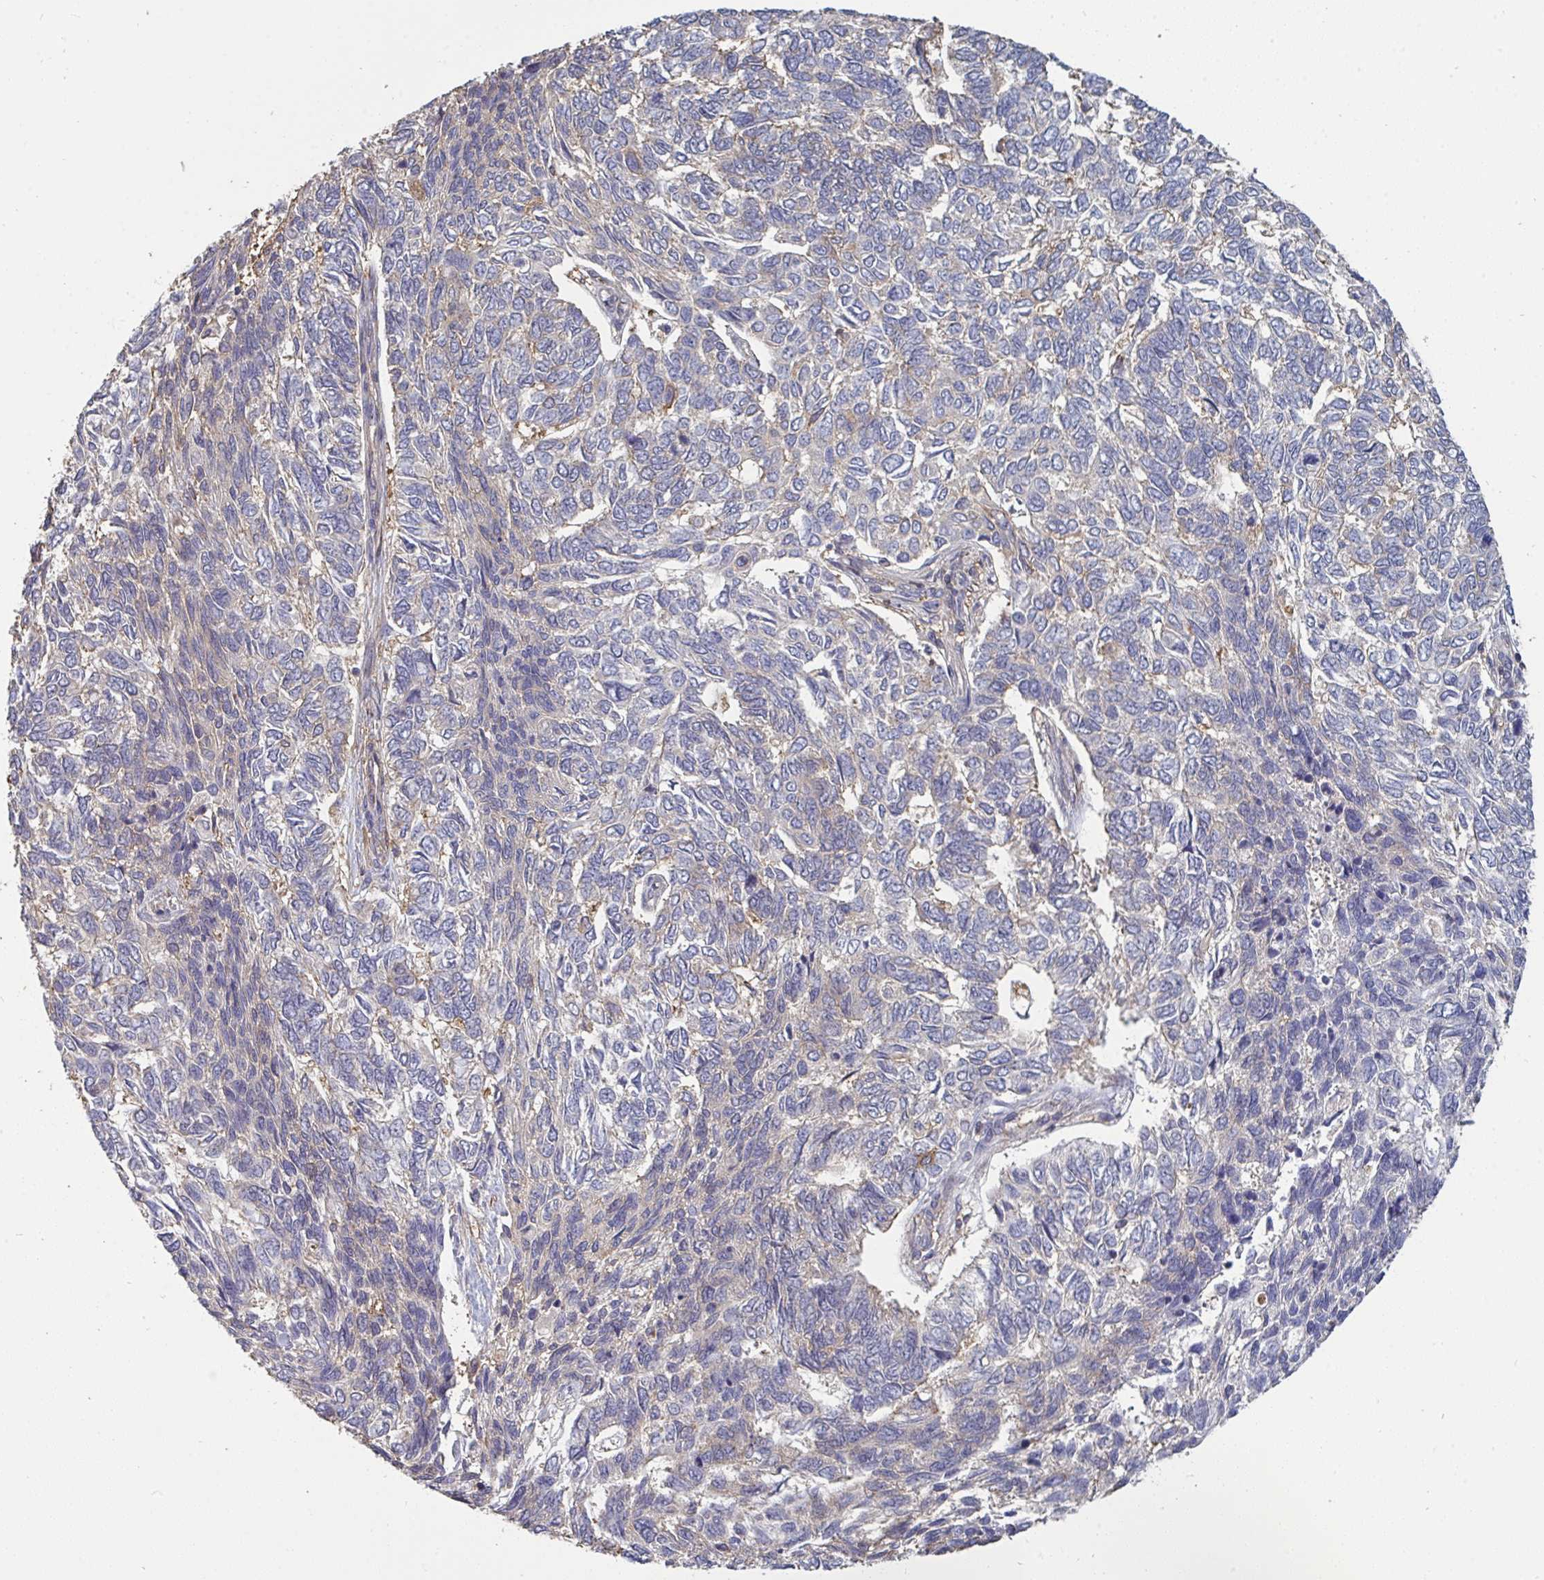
{"staining": {"intensity": "negative", "quantity": "none", "location": "none"}, "tissue": "skin cancer", "cell_type": "Tumor cells", "image_type": "cancer", "snomed": [{"axis": "morphology", "description": "Basal cell carcinoma"}, {"axis": "topography", "description": "Skin"}], "caption": "High magnification brightfield microscopy of basal cell carcinoma (skin) stained with DAB (3,3'-diaminobenzidine) (brown) and counterstained with hematoxylin (blue): tumor cells show no significant expression.", "gene": "ISCU", "patient": {"sex": "female", "age": 65}}